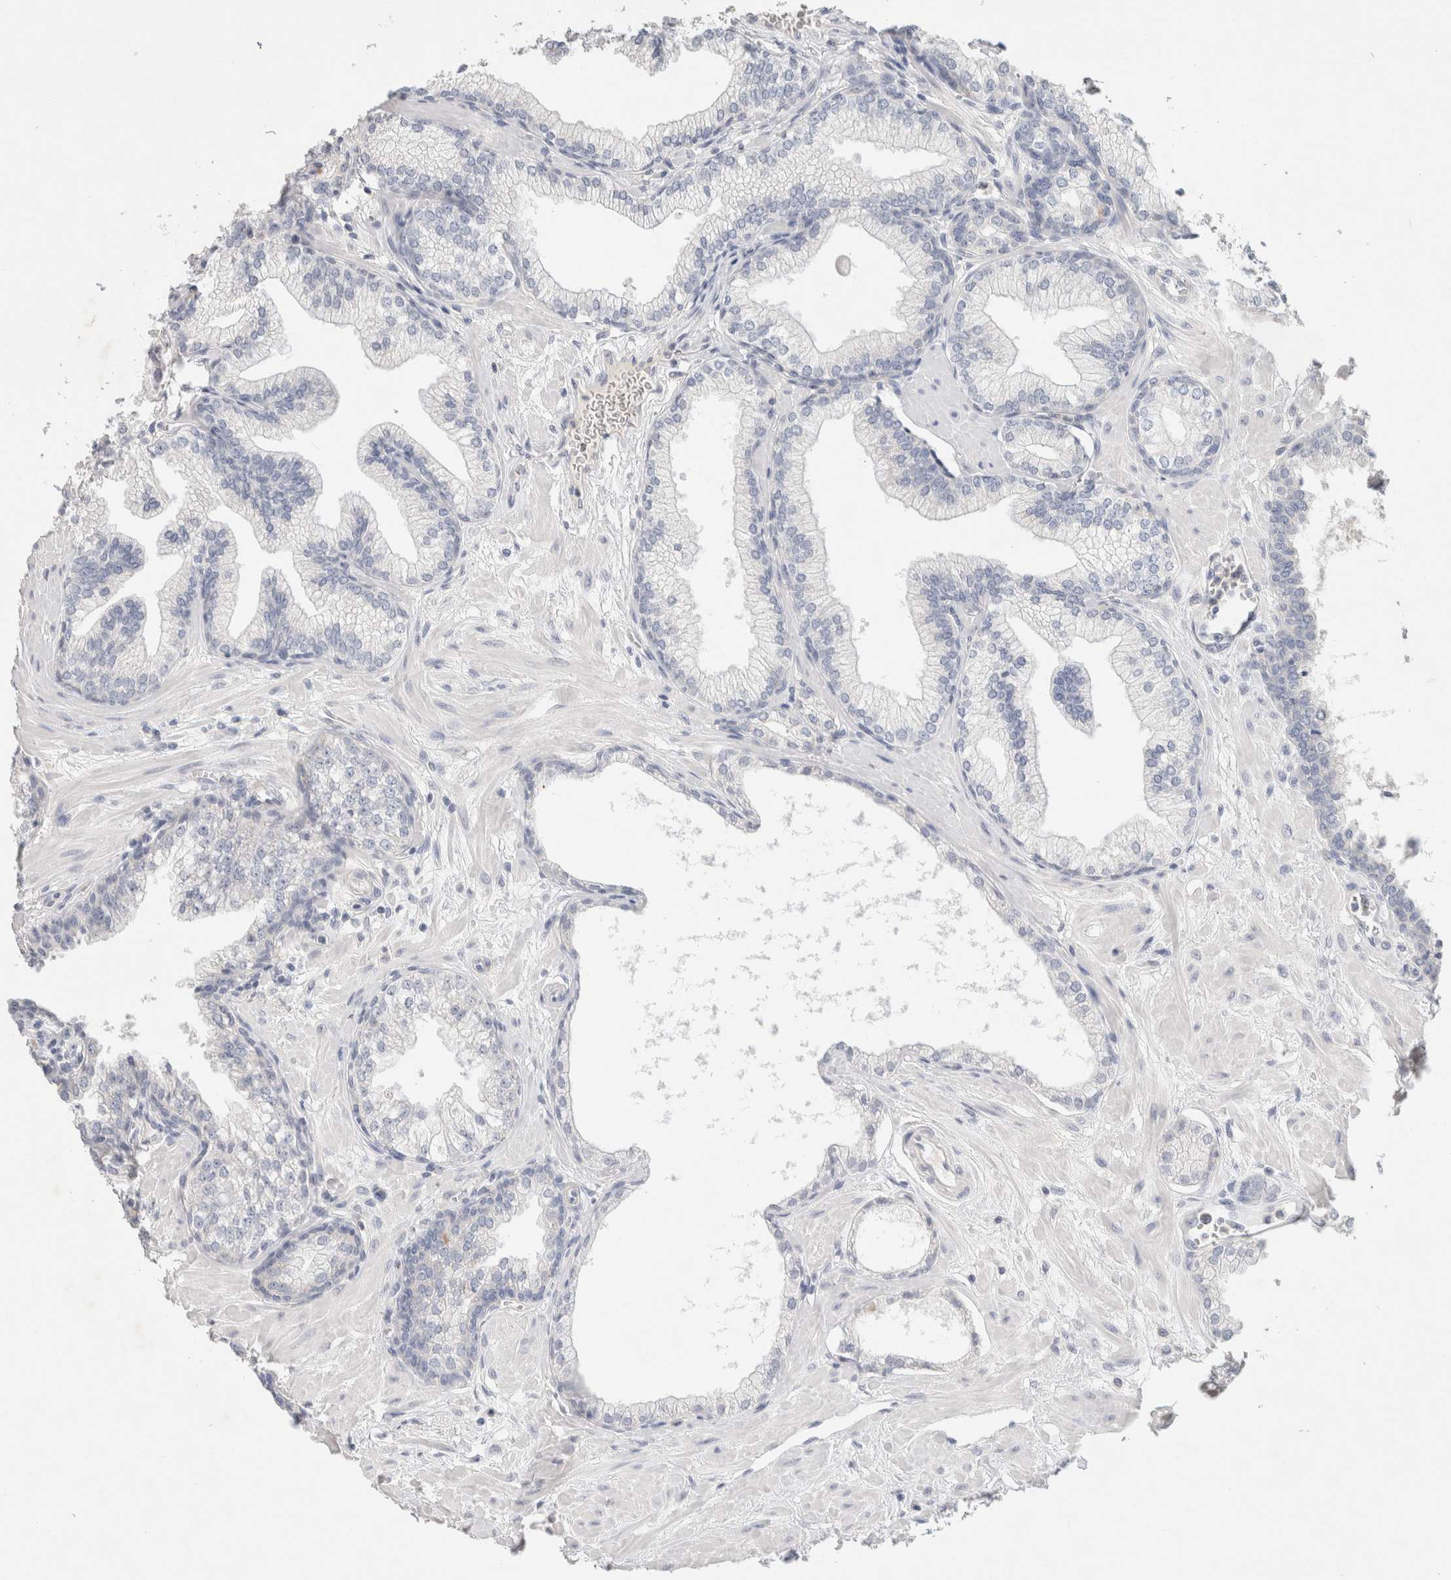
{"staining": {"intensity": "negative", "quantity": "none", "location": "none"}, "tissue": "prostate", "cell_type": "Glandular cells", "image_type": "normal", "snomed": [{"axis": "morphology", "description": "Normal tissue, NOS"}, {"axis": "morphology", "description": "Urothelial carcinoma, Low grade"}, {"axis": "topography", "description": "Urinary bladder"}, {"axis": "topography", "description": "Prostate"}], "caption": "IHC photomicrograph of unremarkable prostate: prostate stained with DAB (3,3'-diaminobenzidine) demonstrates no significant protein positivity in glandular cells.", "gene": "MPP2", "patient": {"sex": "male", "age": 60}}